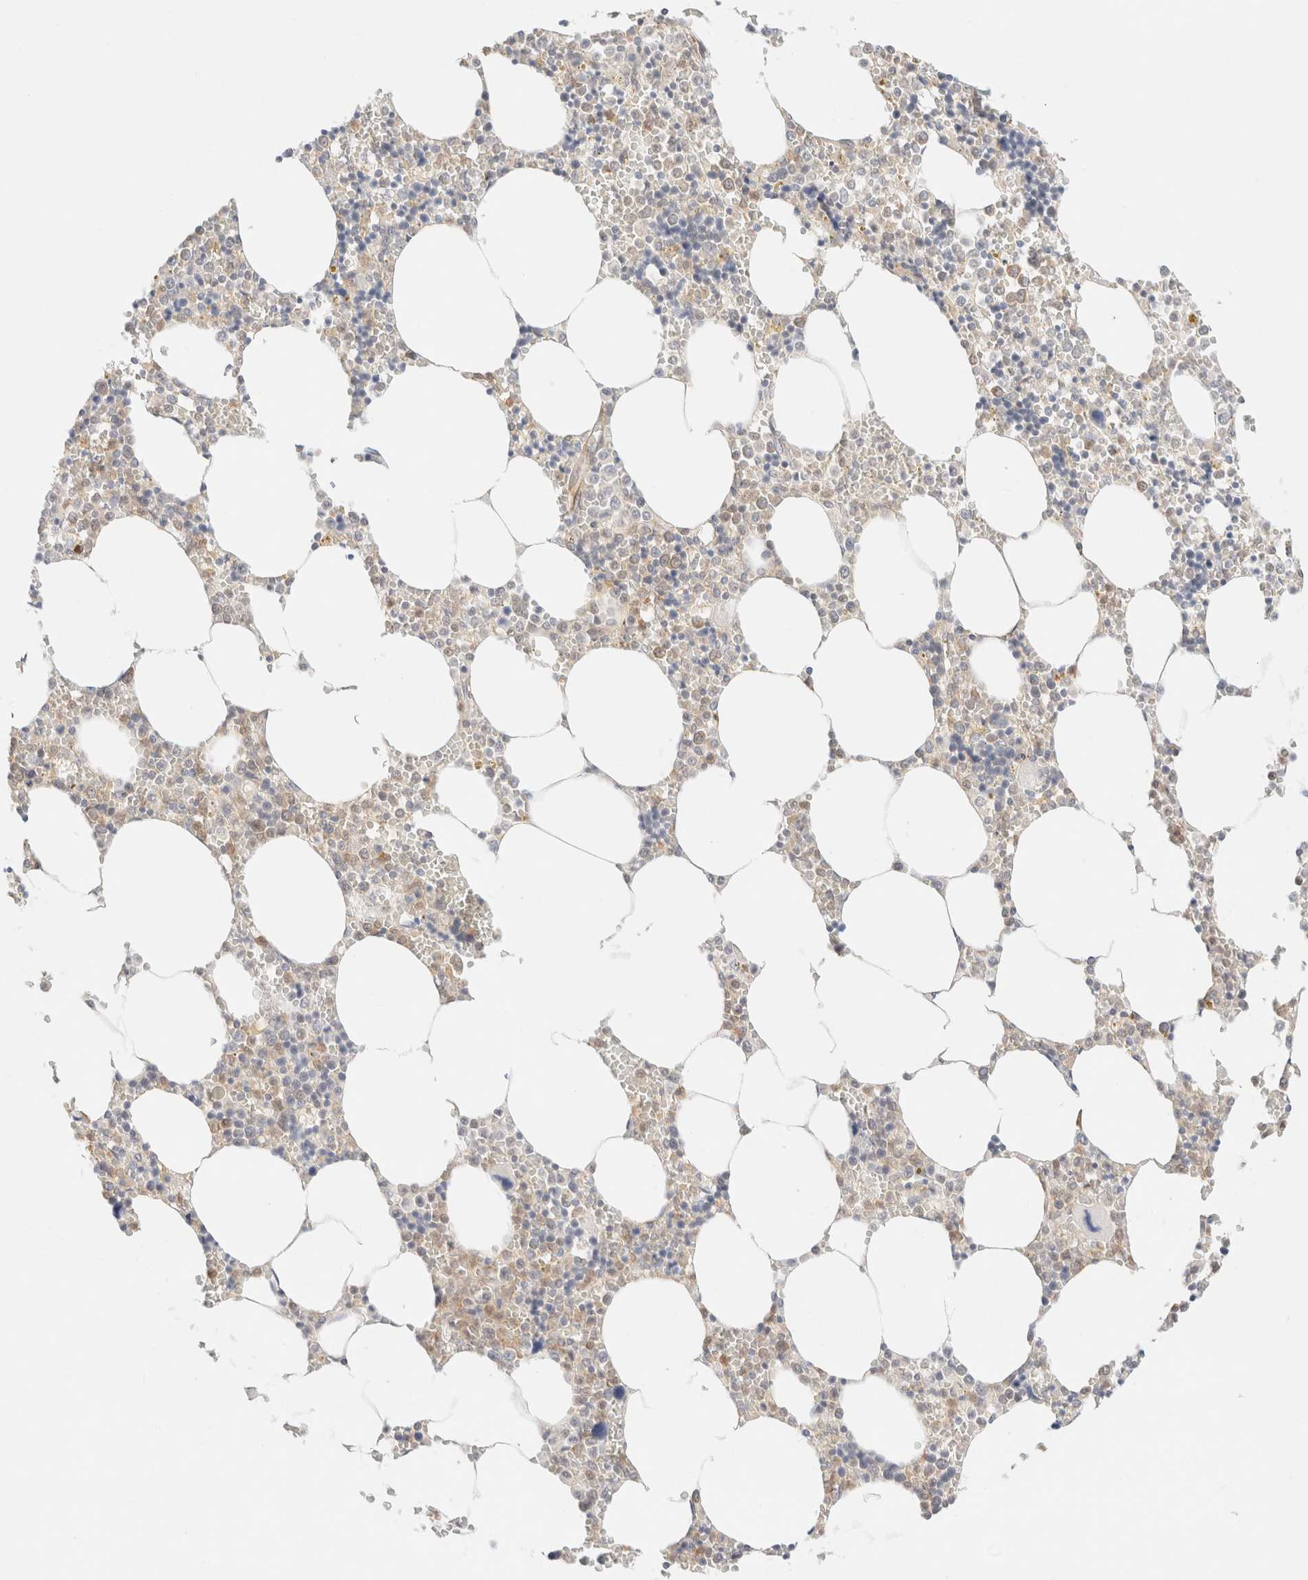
{"staining": {"intensity": "moderate", "quantity": "<25%", "location": "cytoplasmic/membranous"}, "tissue": "bone marrow", "cell_type": "Hematopoietic cells", "image_type": "normal", "snomed": [{"axis": "morphology", "description": "Normal tissue, NOS"}, {"axis": "topography", "description": "Bone marrow"}], "caption": "DAB immunohistochemical staining of unremarkable bone marrow displays moderate cytoplasmic/membranous protein positivity in approximately <25% of hematopoietic cells.", "gene": "UNC13B", "patient": {"sex": "male", "age": 70}}